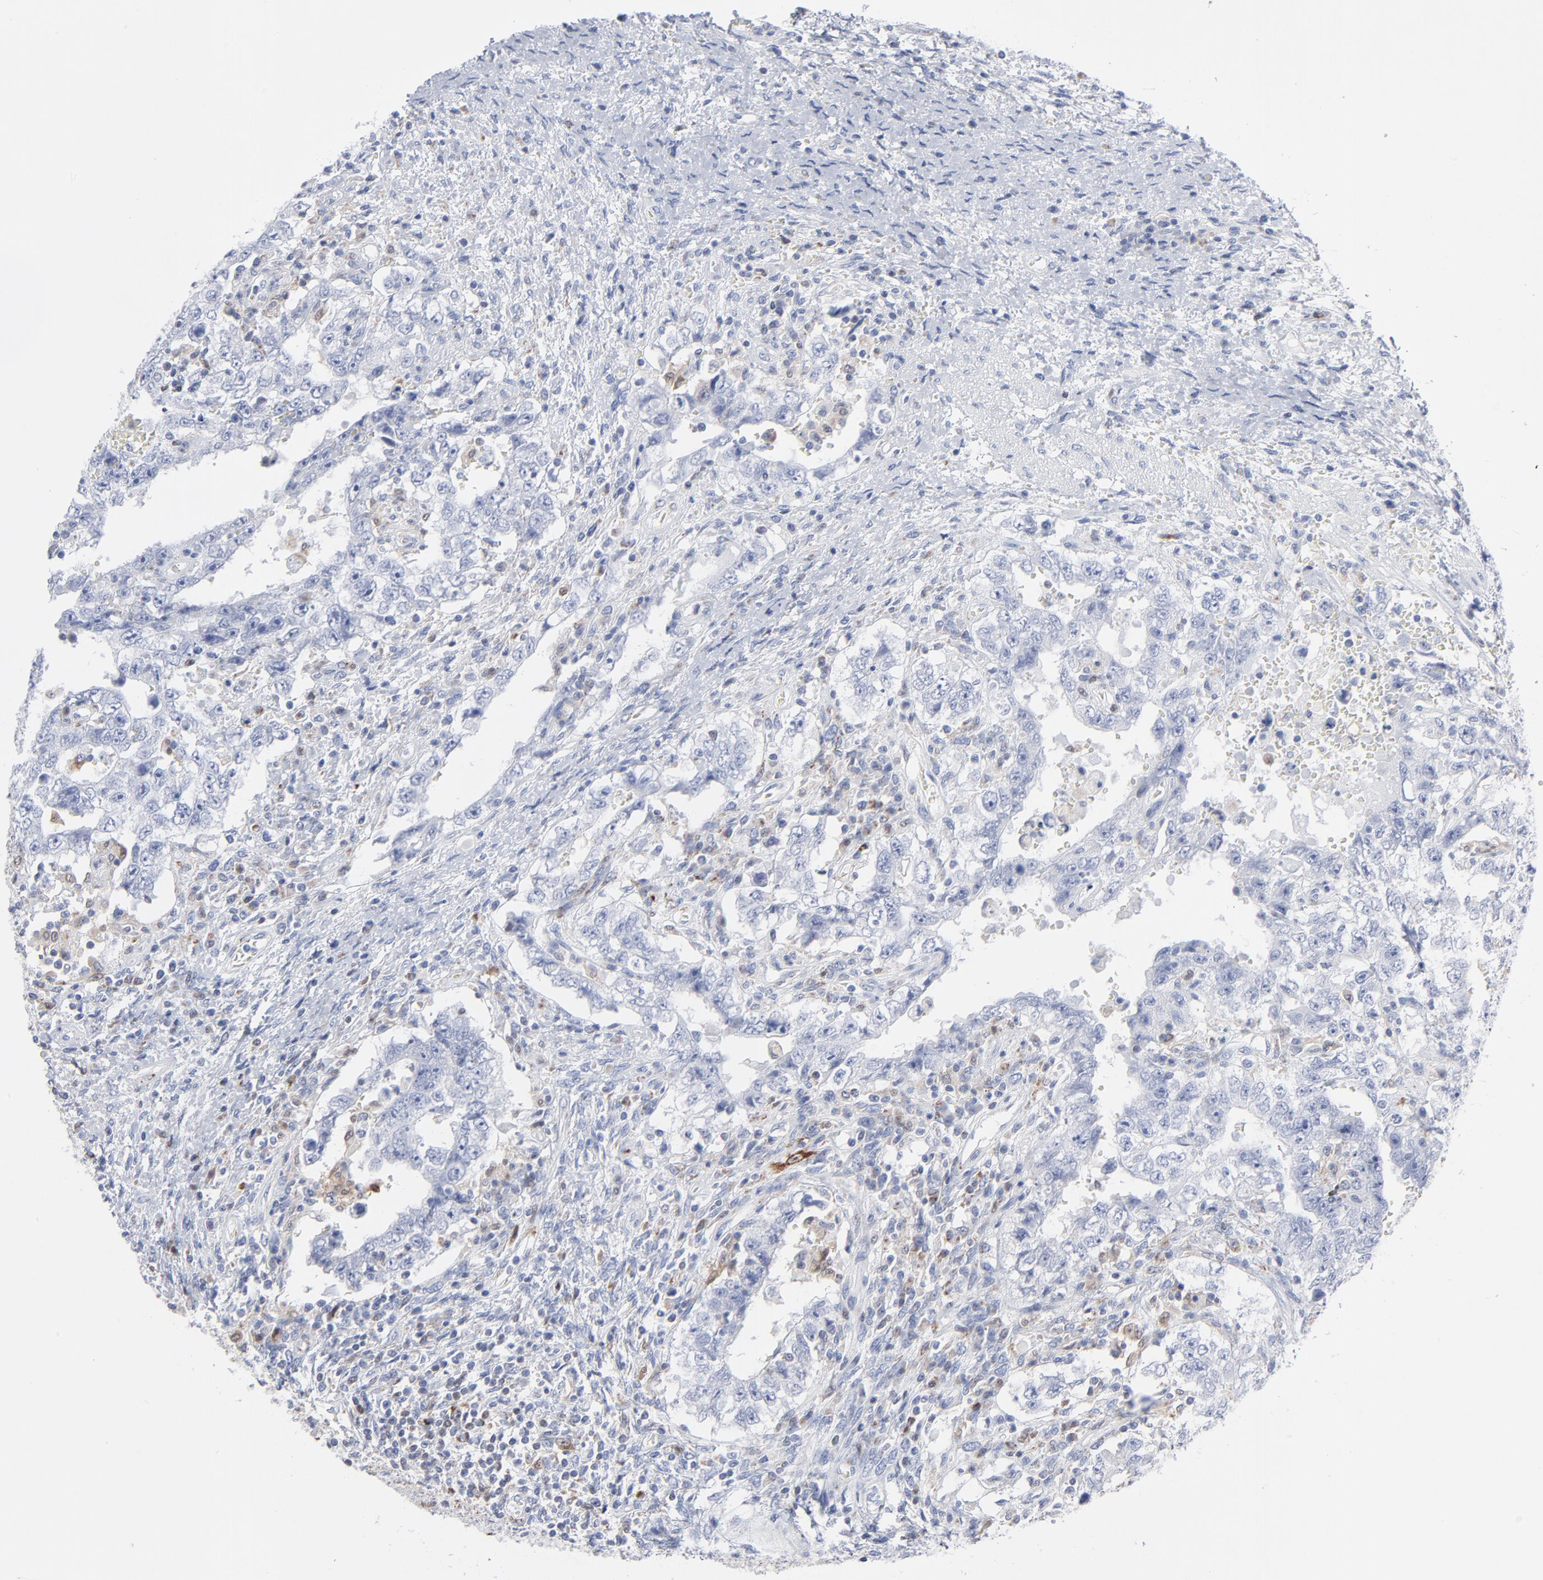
{"staining": {"intensity": "negative", "quantity": "none", "location": "none"}, "tissue": "testis cancer", "cell_type": "Tumor cells", "image_type": "cancer", "snomed": [{"axis": "morphology", "description": "Carcinoma, Embryonal, NOS"}, {"axis": "topography", "description": "Testis"}], "caption": "An IHC image of testis cancer (embryonal carcinoma) is shown. There is no staining in tumor cells of testis cancer (embryonal carcinoma).", "gene": "CHCHD10", "patient": {"sex": "male", "age": 26}}